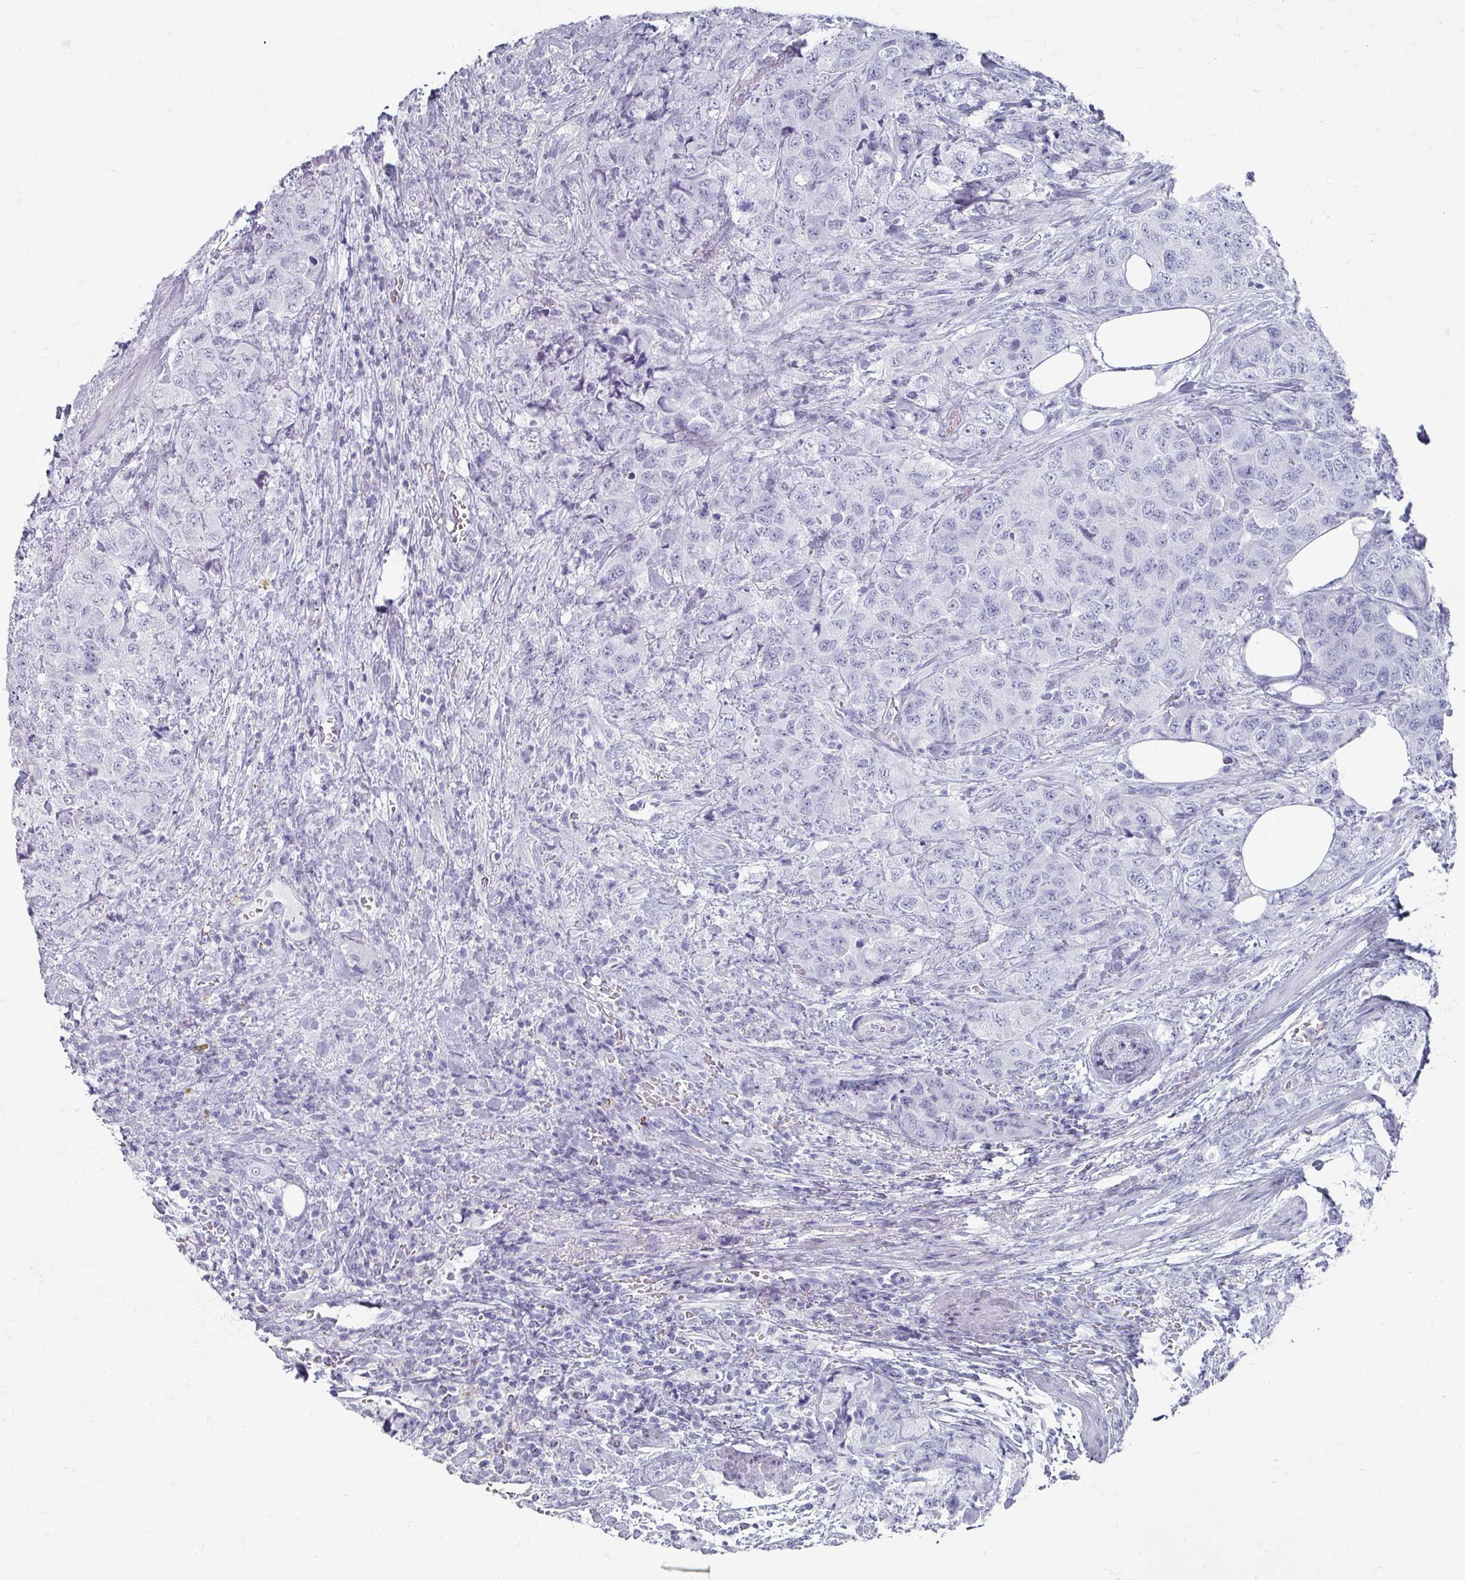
{"staining": {"intensity": "negative", "quantity": "none", "location": "none"}, "tissue": "urothelial cancer", "cell_type": "Tumor cells", "image_type": "cancer", "snomed": [{"axis": "morphology", "description": "Urothelial carcinoma, High grade"}, {"axis": "topography", "description": "Urinary bladder"}], "caption": "An image of human urothelial cancer is negative for staining in tumor cells.", "gene": "OMG", "patient": {"sex": "female", "age": 78}}